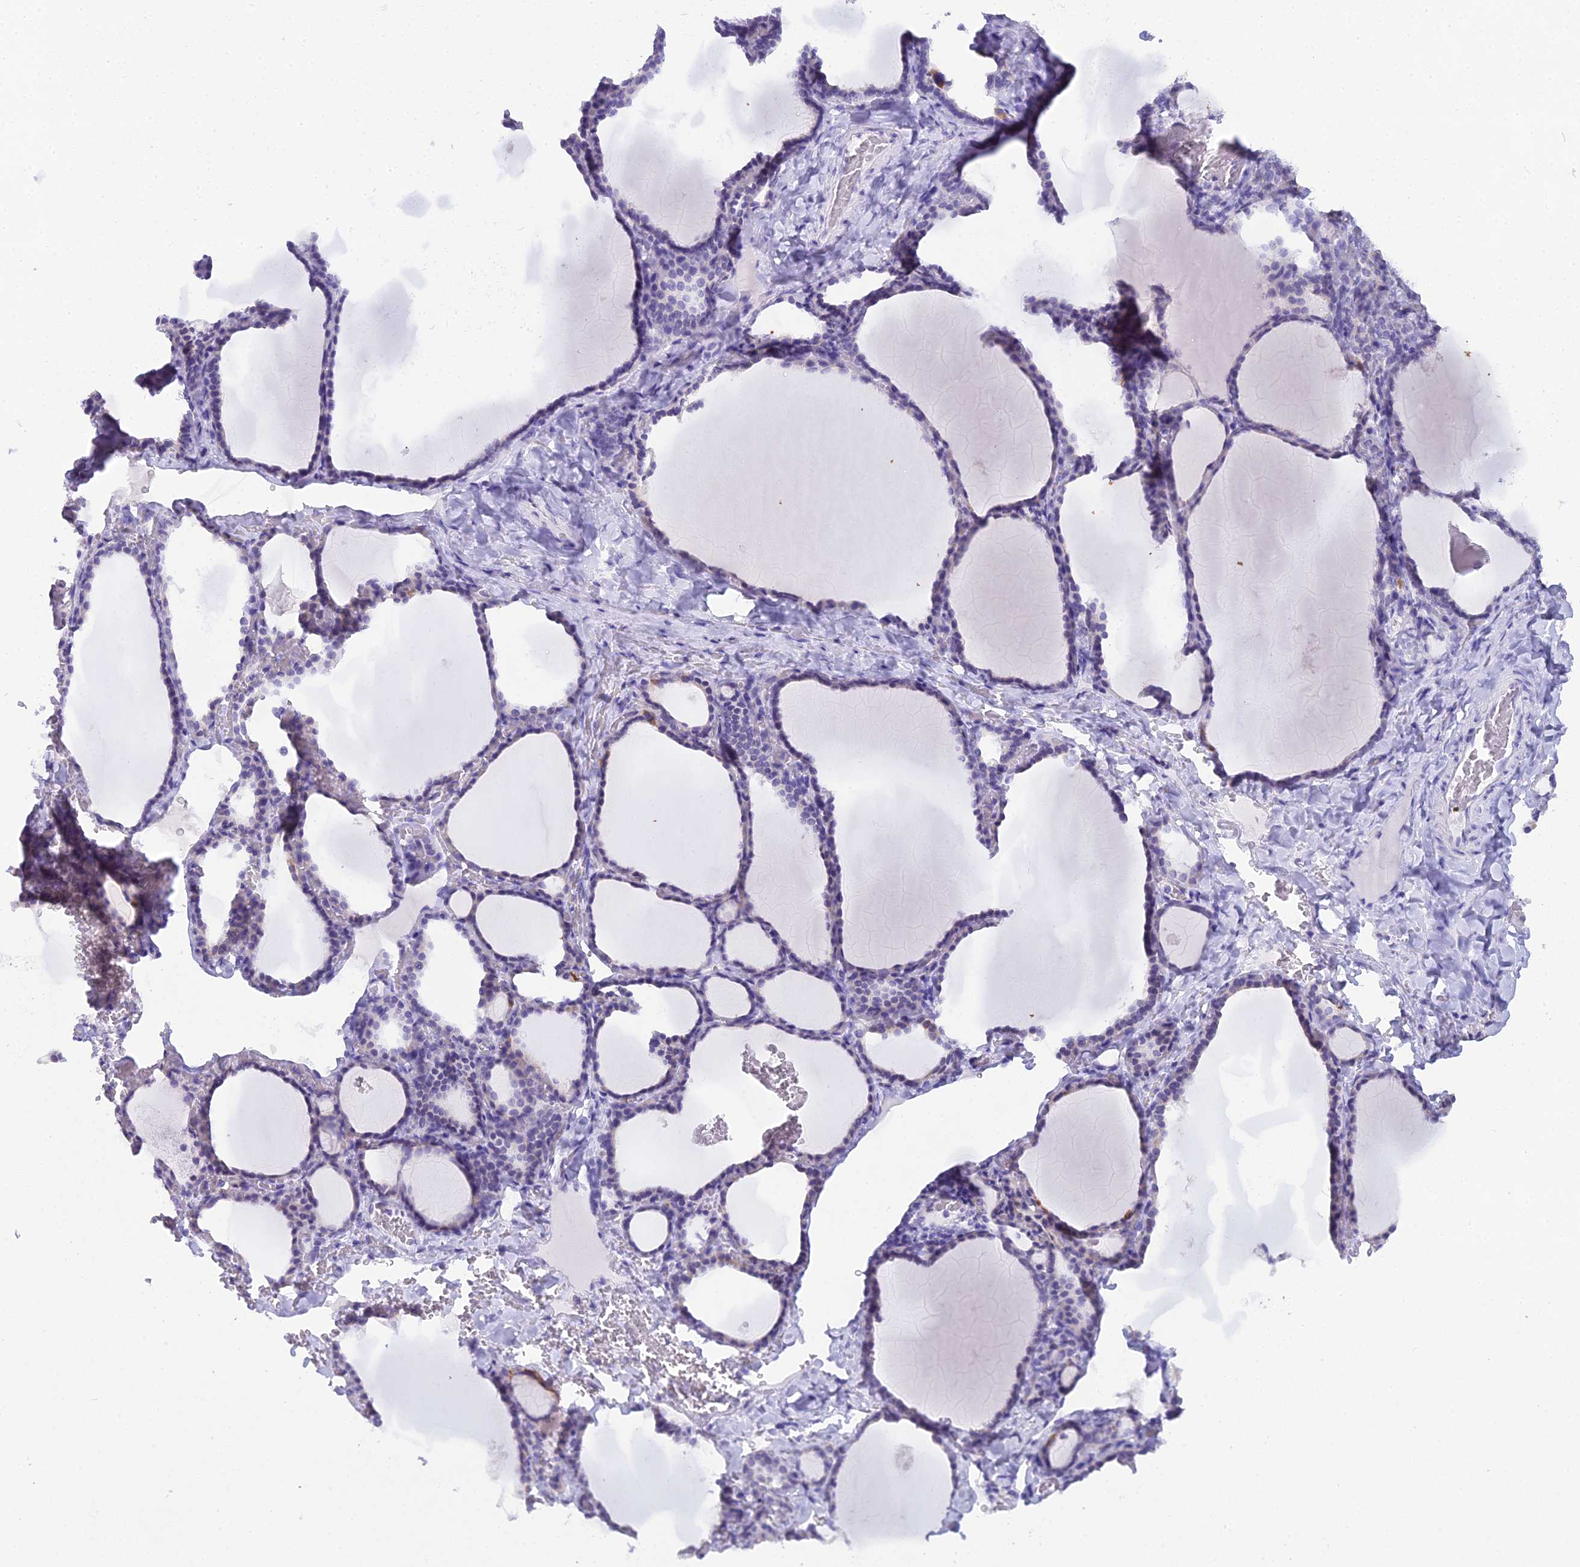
{"staining": {"intensity": "moderate", "quantity": "25%-75%", "location": "cytoplasmic/membranous"}, "tissue": "thyroid gland", "cell_type": "Glandular cells", "image_type": "normal", "snomed": [{"axis": "morphology", "description": "Normal tissue, NOS"}, {"axis": "topography", "description": "Thyroid gland"}], "caption": "The immunohistochemical stain shows moderate cytoplasmic/membranous staining in glandular cells of normal thyroid gland.", "gene": "CGB1", "patient": {"sex": "female", "age": 39}}